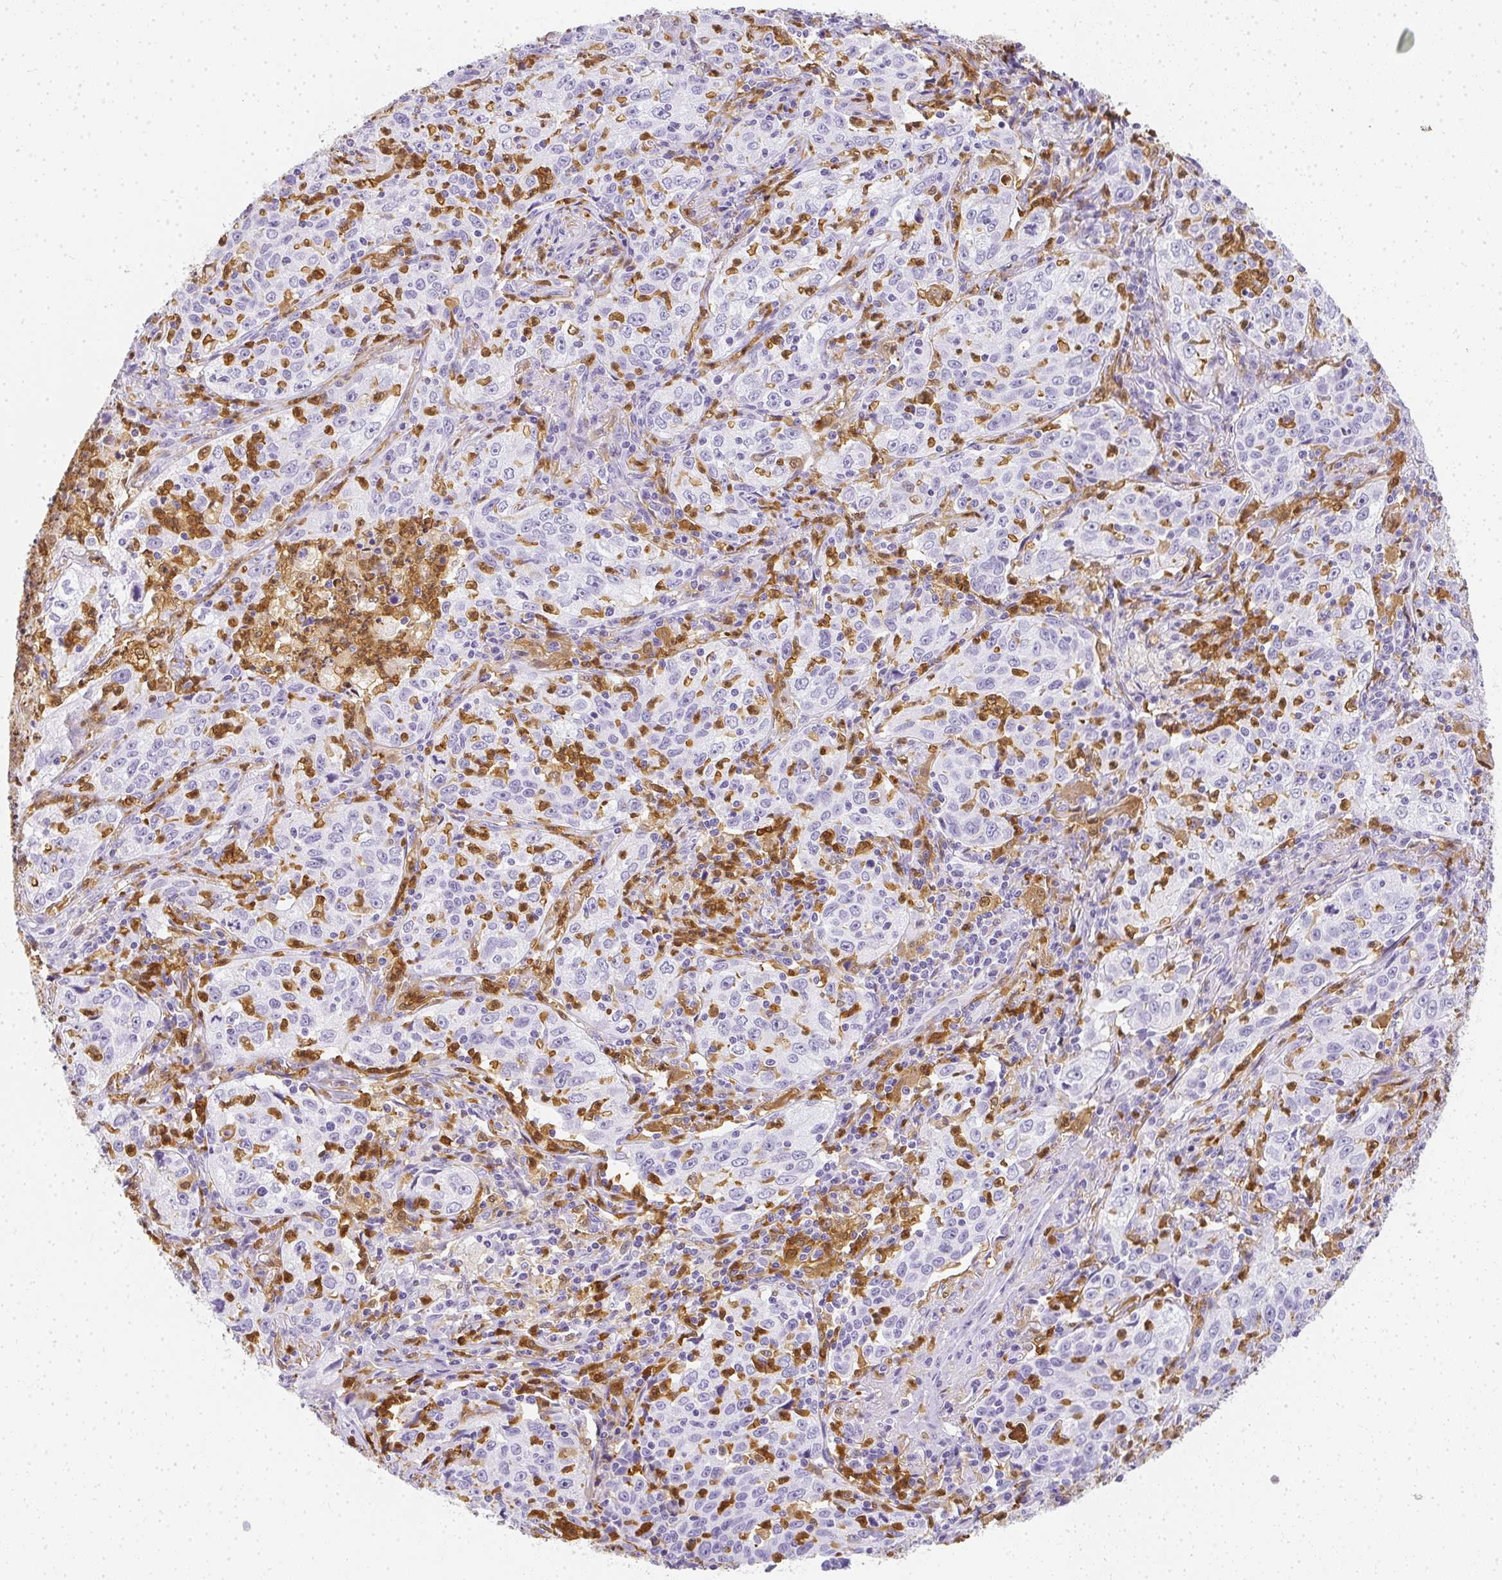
{"staining": {"intensity": "negative", "quantity": "none", "location": "none"}, "tissue": "lung cancer", "cell_type": "Tumor cells", "image_type": "cancer", "snomed": [{"axis": "morphology", "description": "Squamous cell carcinoma, NOS"}, {"axis": "topography", "description": "Lung"}], "caption": "An image of lung squamous cell carcinoma stained for a protein shows no brown staining in tumor cells.", "gene": "HK3", "patient": {"sex": "male", "age": 71}}